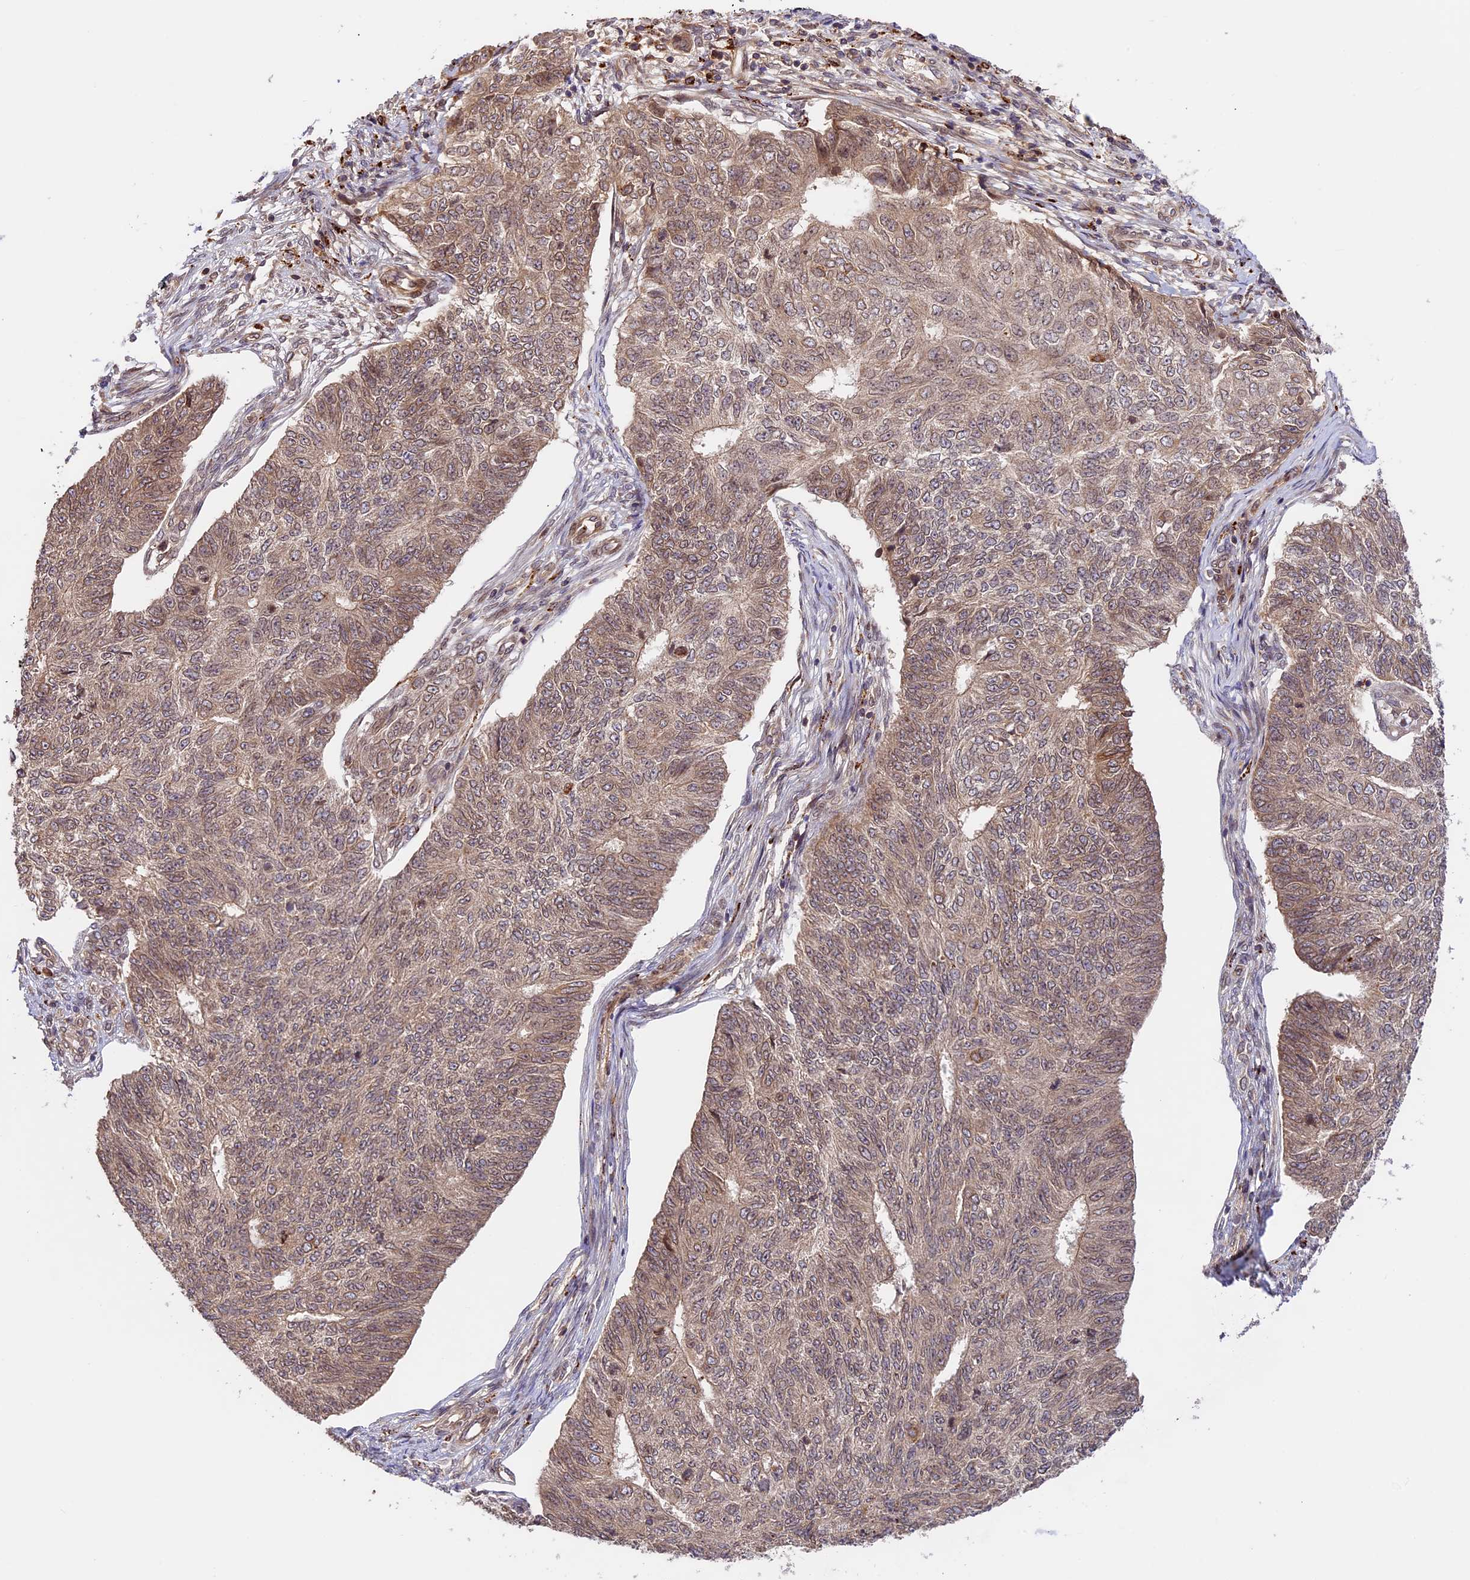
{"staining": {"intensity": "weak", "quantity": "25%-75%", "location": "cytoplasmic/membranous,nuclear"}, "tissue": "endometrial cancer", "cell_type": "Tumor cells", "image_type": "cancer", "snomed": [{"axis": "morphology", "description": "Adenocarcinoma, NOS"}, {"axis": "topography", "description": "Endometrium"}], "caption": "DAB immunohistochemical staining of human adenocarcinoma (endometrial) displays weak cytoplasmic/membranous and nuclear protein expression in approximately 25%-75% of tumor cells.", "gene": "DGKH", "patient": {"sex": "female", "age": 32}}